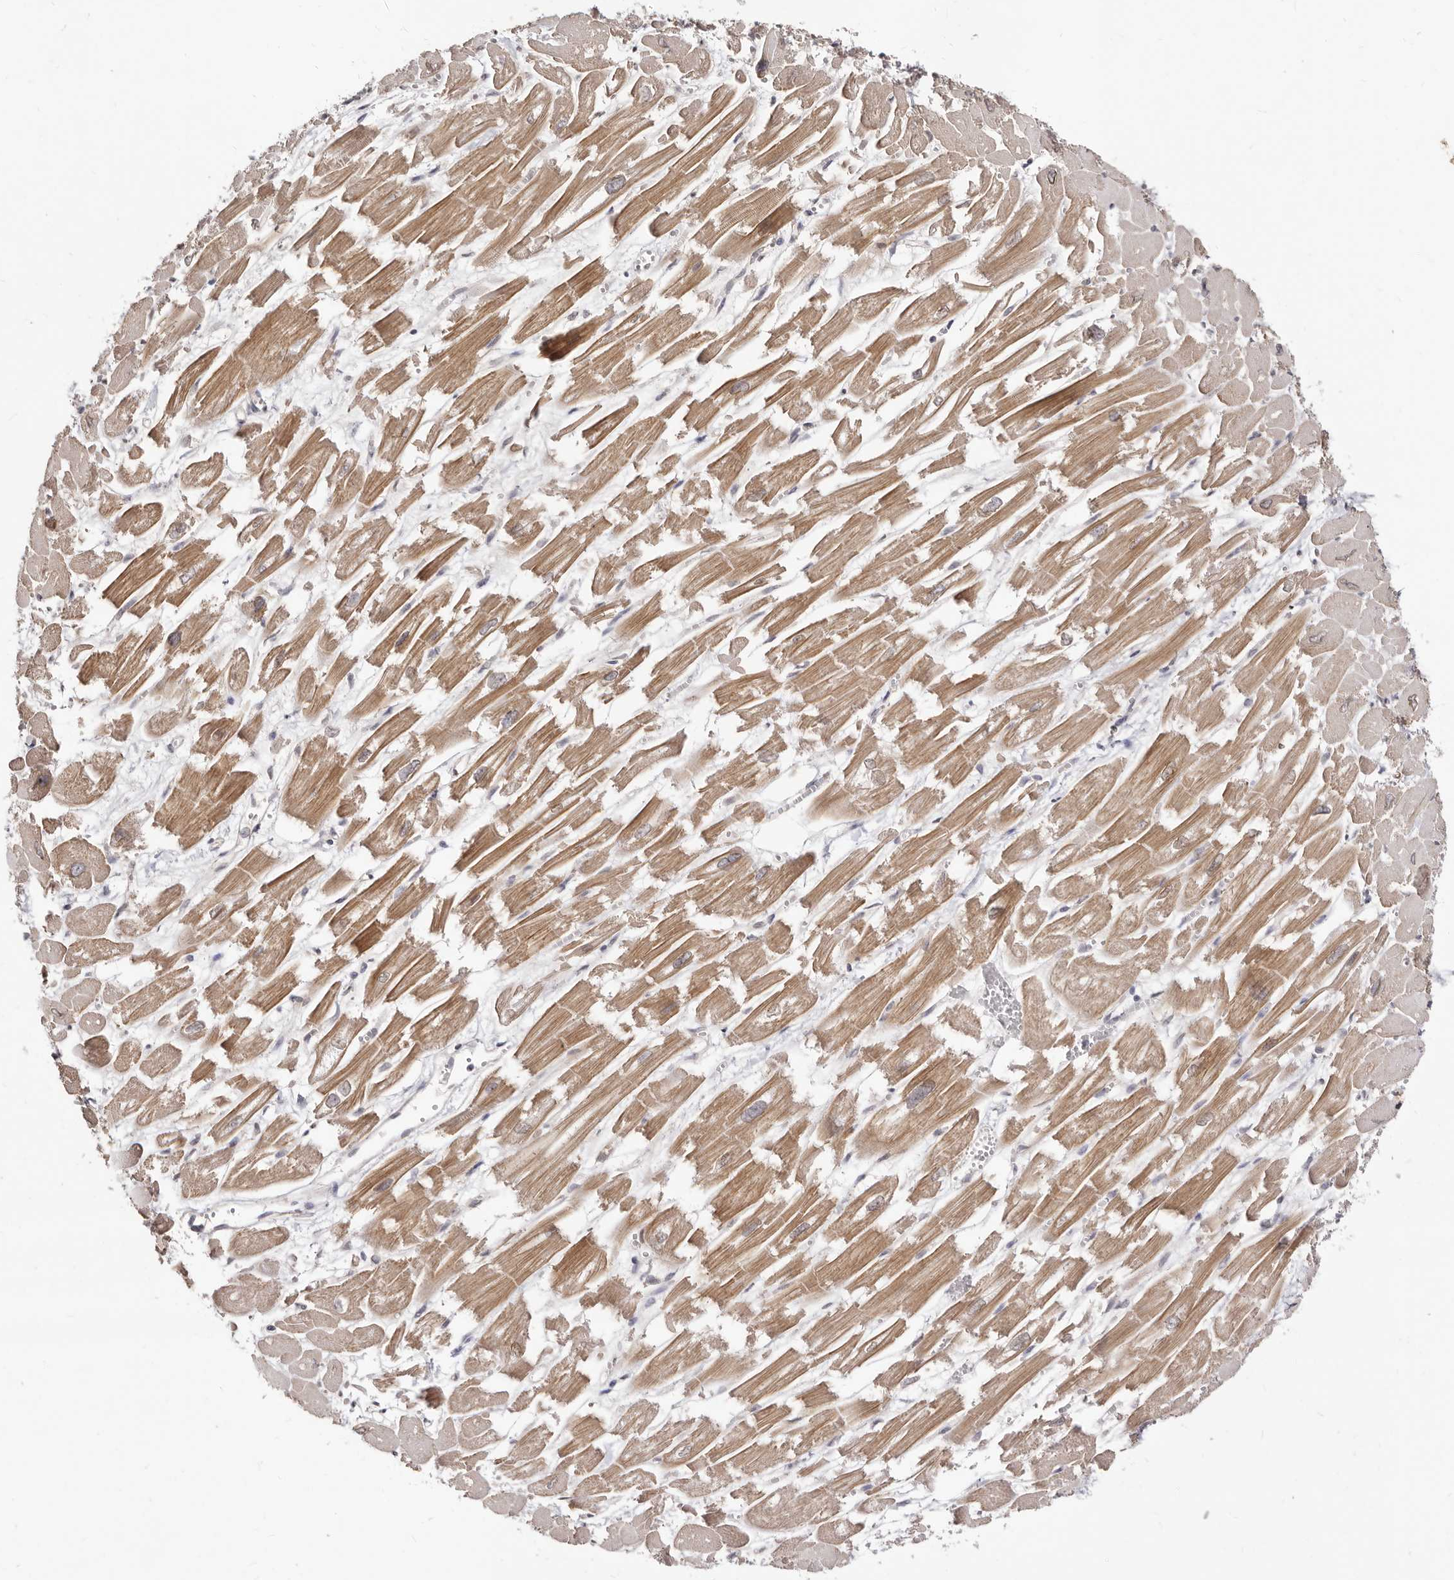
{"staining": {"intensity": "moderate", "quantity": "25%-75%", "location": "cytoplasmic/membranous,nuclear"}, "tissue": "heart muscle", "cell_type": "Cardiomyocytes", "image_type": "normal", "snomed": [{"axis": "morphology", "description": "Normal tissue, NOS"}, {"axis": "topography", "description": "Heart"}], "caption": "Cardiomyocytes reveal medium levels of moderate cytoplasmic/membranous,nuclear staining in approximately 25%-75% of cells in benign human heart muscle. The protein of interest is stained brown, and the nuclei are stained in blue (DAB IHC with brightfield microscopy, high magnification).", "gene": "LCORL", "patient": {"sex": "male", "age": 54}}